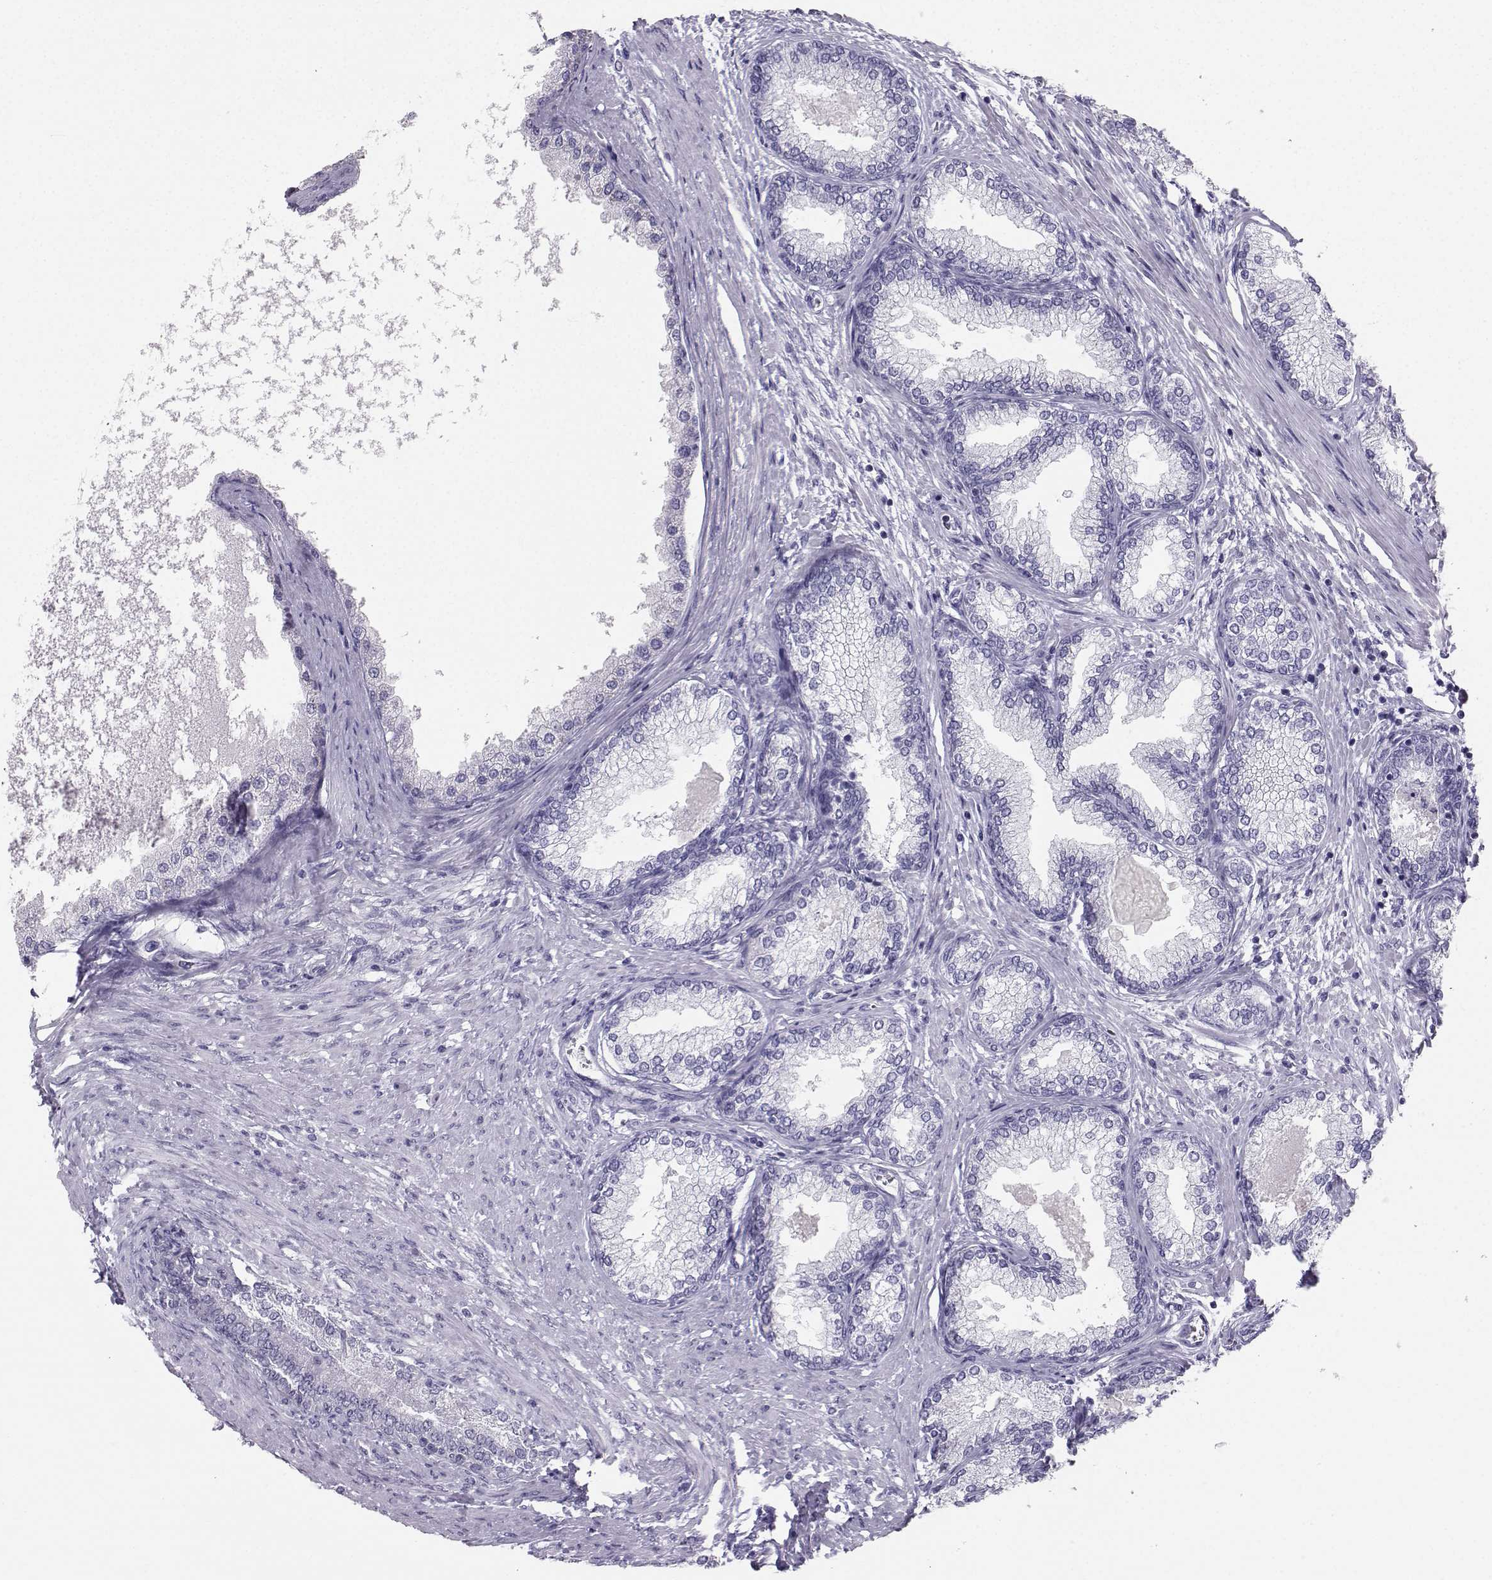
{"staining": {"intensity": "negative", "quantity": "none", "location": "none"}, "tissue": "prostate", "cell_type": "Glandular cells", "image_type": "normal", "snomed": [{"axis": "morphology", "description": "Normal tissue, NOS"}, {"axis": "topography", "description": "Prostate"}], "caption": "Glandular cells show no significant protein staining in normal prostate. (Brightfield microscopy of DAB immunohistochemistry at high magnification).", "gene": "IQCD", "patient": {"sex": "male", "age": 72}}